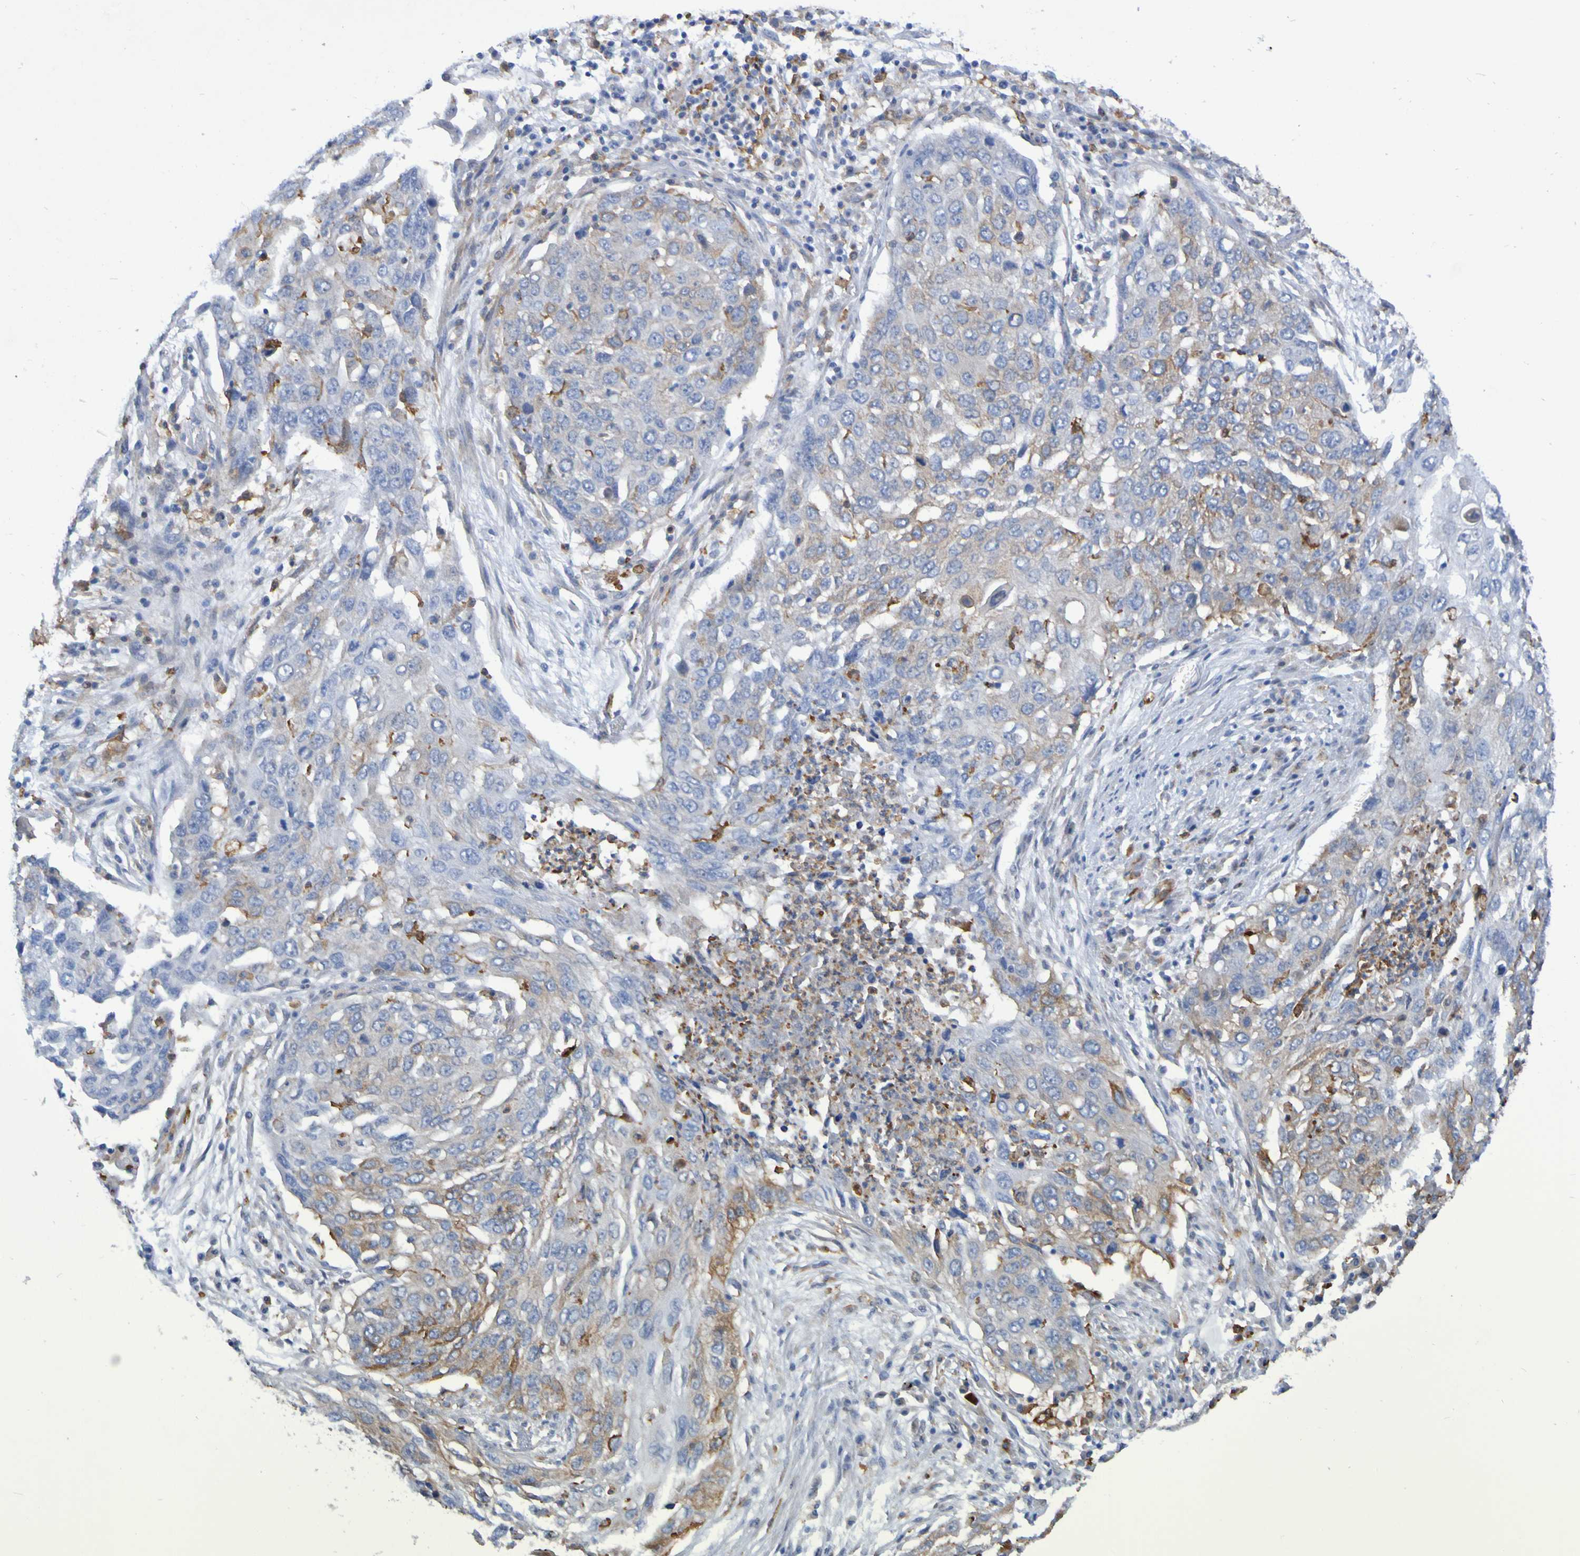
{"staining": {"intensity": "weak", "quantity": "25%-75%", "location": "cytoplasmic/membranous"}, "tissue": "lung cancer", "cell_type": "Tumor cells", "image_type": "cancer", "snomed": [{"axis": "morphology", "description": "Squamous cell carcinoma, NOS"}, {"axis": "topography", "description": "Lung"}], "caption": "Immunohistochemistry (IHC) photomicrograph of human lung cancer (squamous cell carcinoma) stained for a protein (brown), which shows low levels of weak cytoplasmic/membranous staining in approximately 25%-75% of tumor cells.", "gene": "SCRG1", "patient": {"sex": "female", "age": 63}}